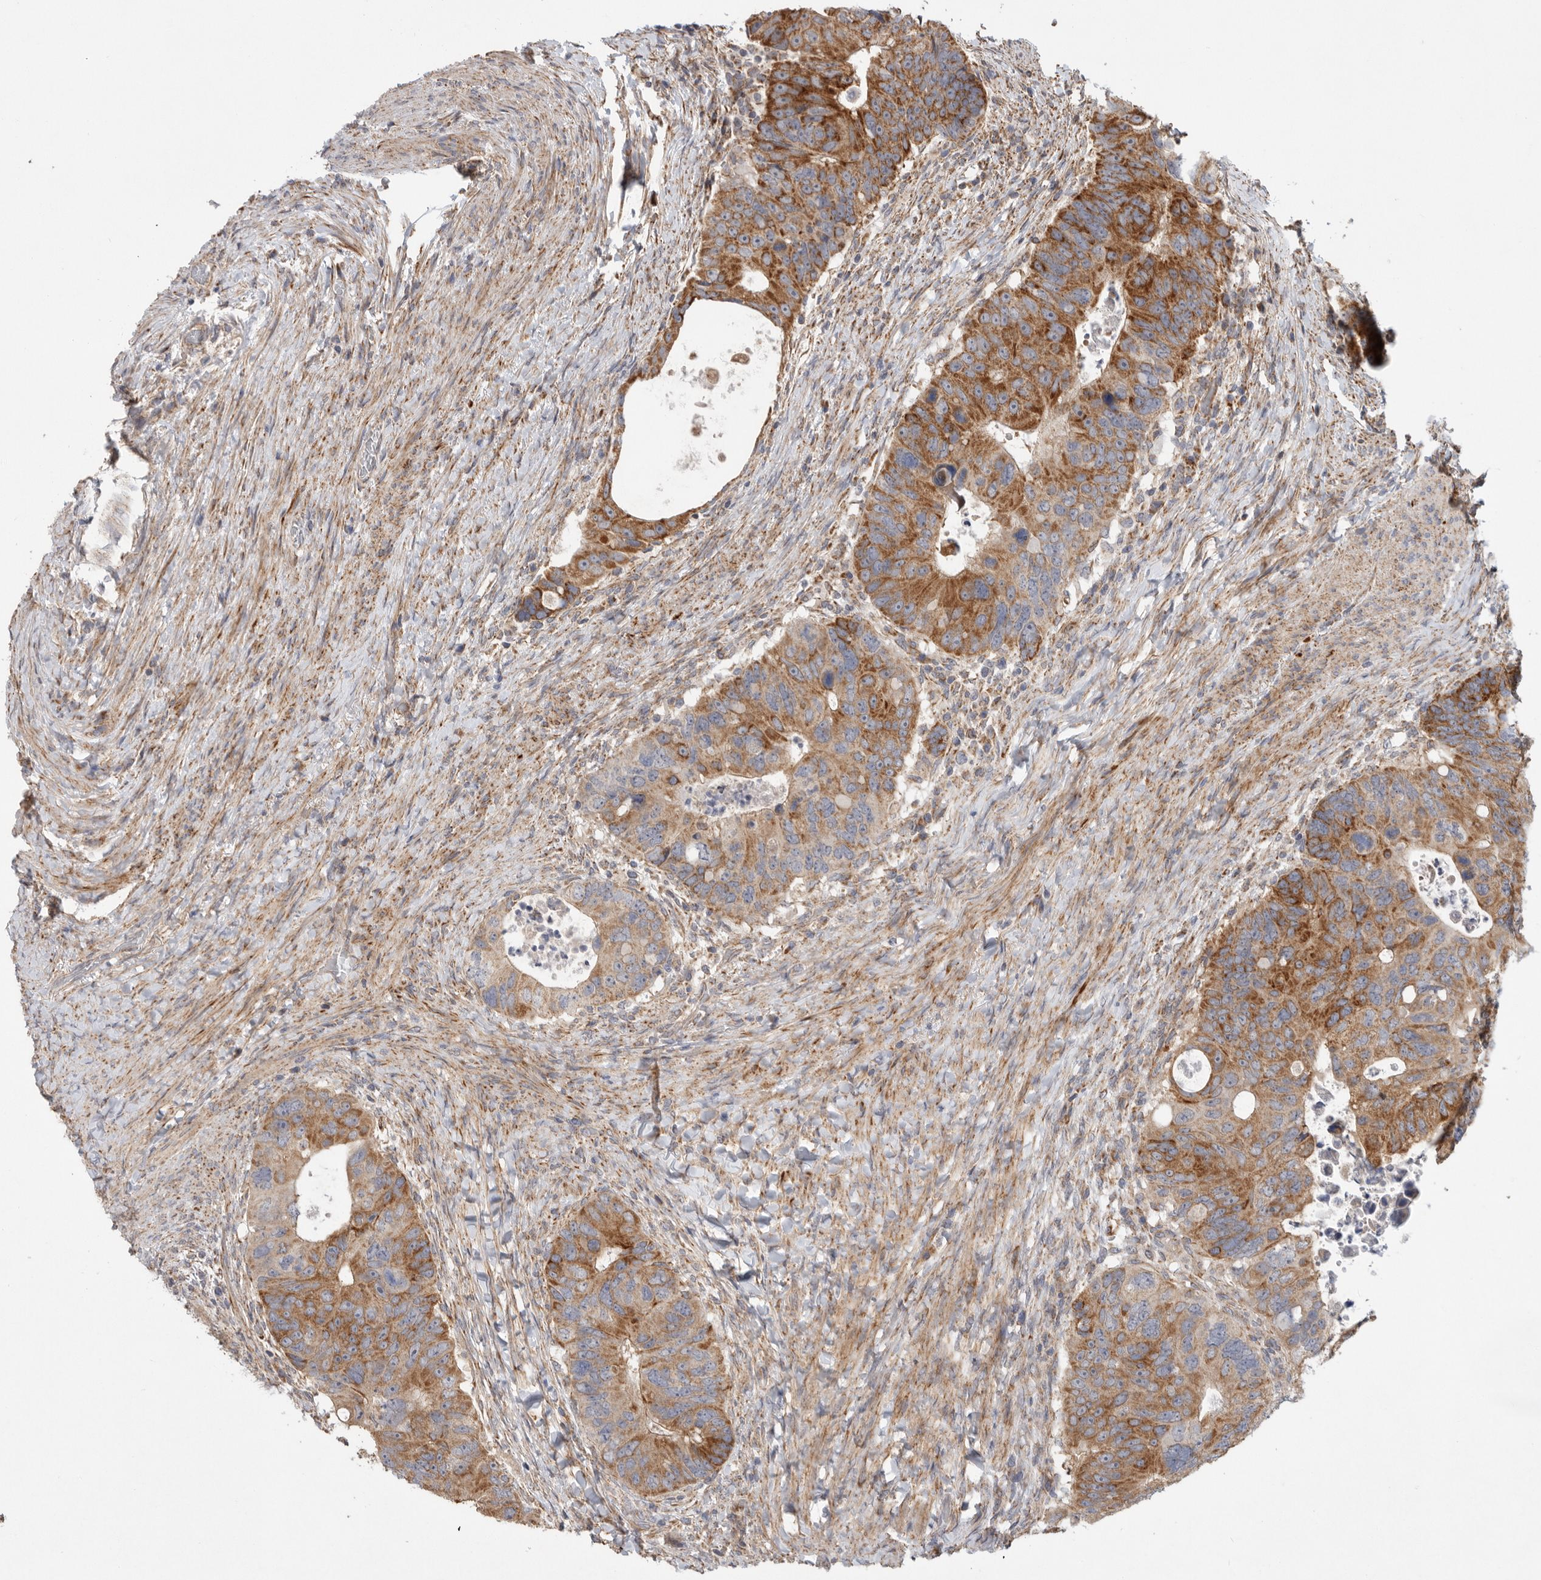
{"staining": {"intensity": "strong", "quantity": ">75%", "location": "cytoplasmic/membranous"}, "tissue": "colorectal cancer", "cell_type": "Tumor cells", "image_type": "cancer", "snomed": [{"axis": "morphology", "description": "Adenocarcinoma, NOS"}, {"axis": "topography", "description": "Rectum"}], "caption": "Protein expression analysis of colorectal cancer demonstrates strong cytoplasmic/membranous expression in about >75% of tumor cells. (brown staining indicates protein expression, while blue staining denotes nuclei).", "gene": "MTFR1L", "patient": {"sex": "male", "age": 59}}